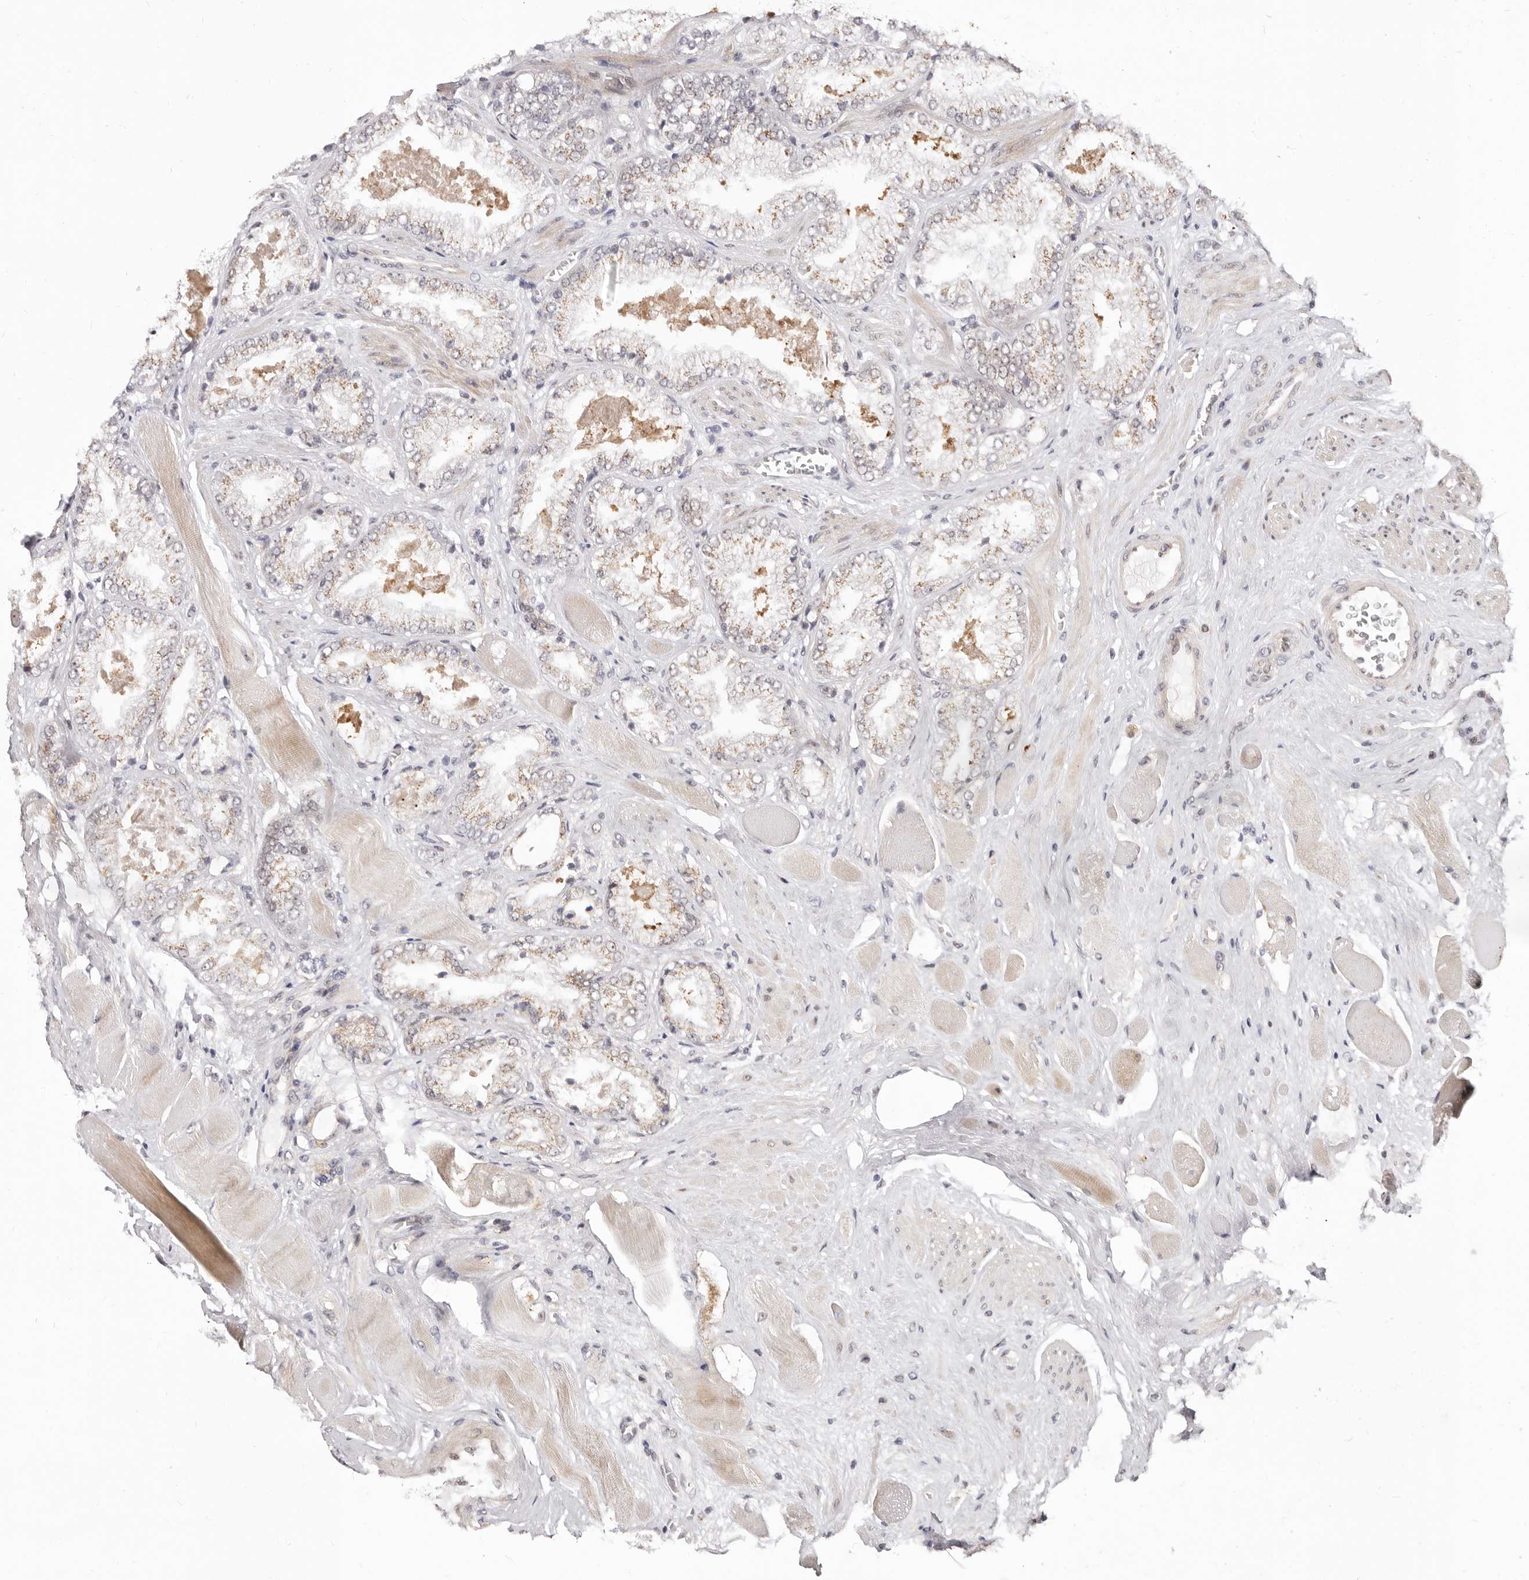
{"staining": {"intensity": "weak", "quantity": "25%-75%", "location": "cytoplasmic/membranous"}, "tissue": "prostate cancer", "cell_type": "Tumor cells", "image_type": "cancer", "snomed": [{"axis": "morphology", "description": "Adenocarcinoma, High grade"}, {"axis": "topography", "description": "Prostate"}], "caption": "Immunohistochemical staining of adenocarcinoma (high-grade) (prostate) demonstrates weak cytoplasmic/membranous protein expression in about 25%-75% of tumor cells.", "gene": "SRCAP", "patient": {"sex": "male", "age": 58}}